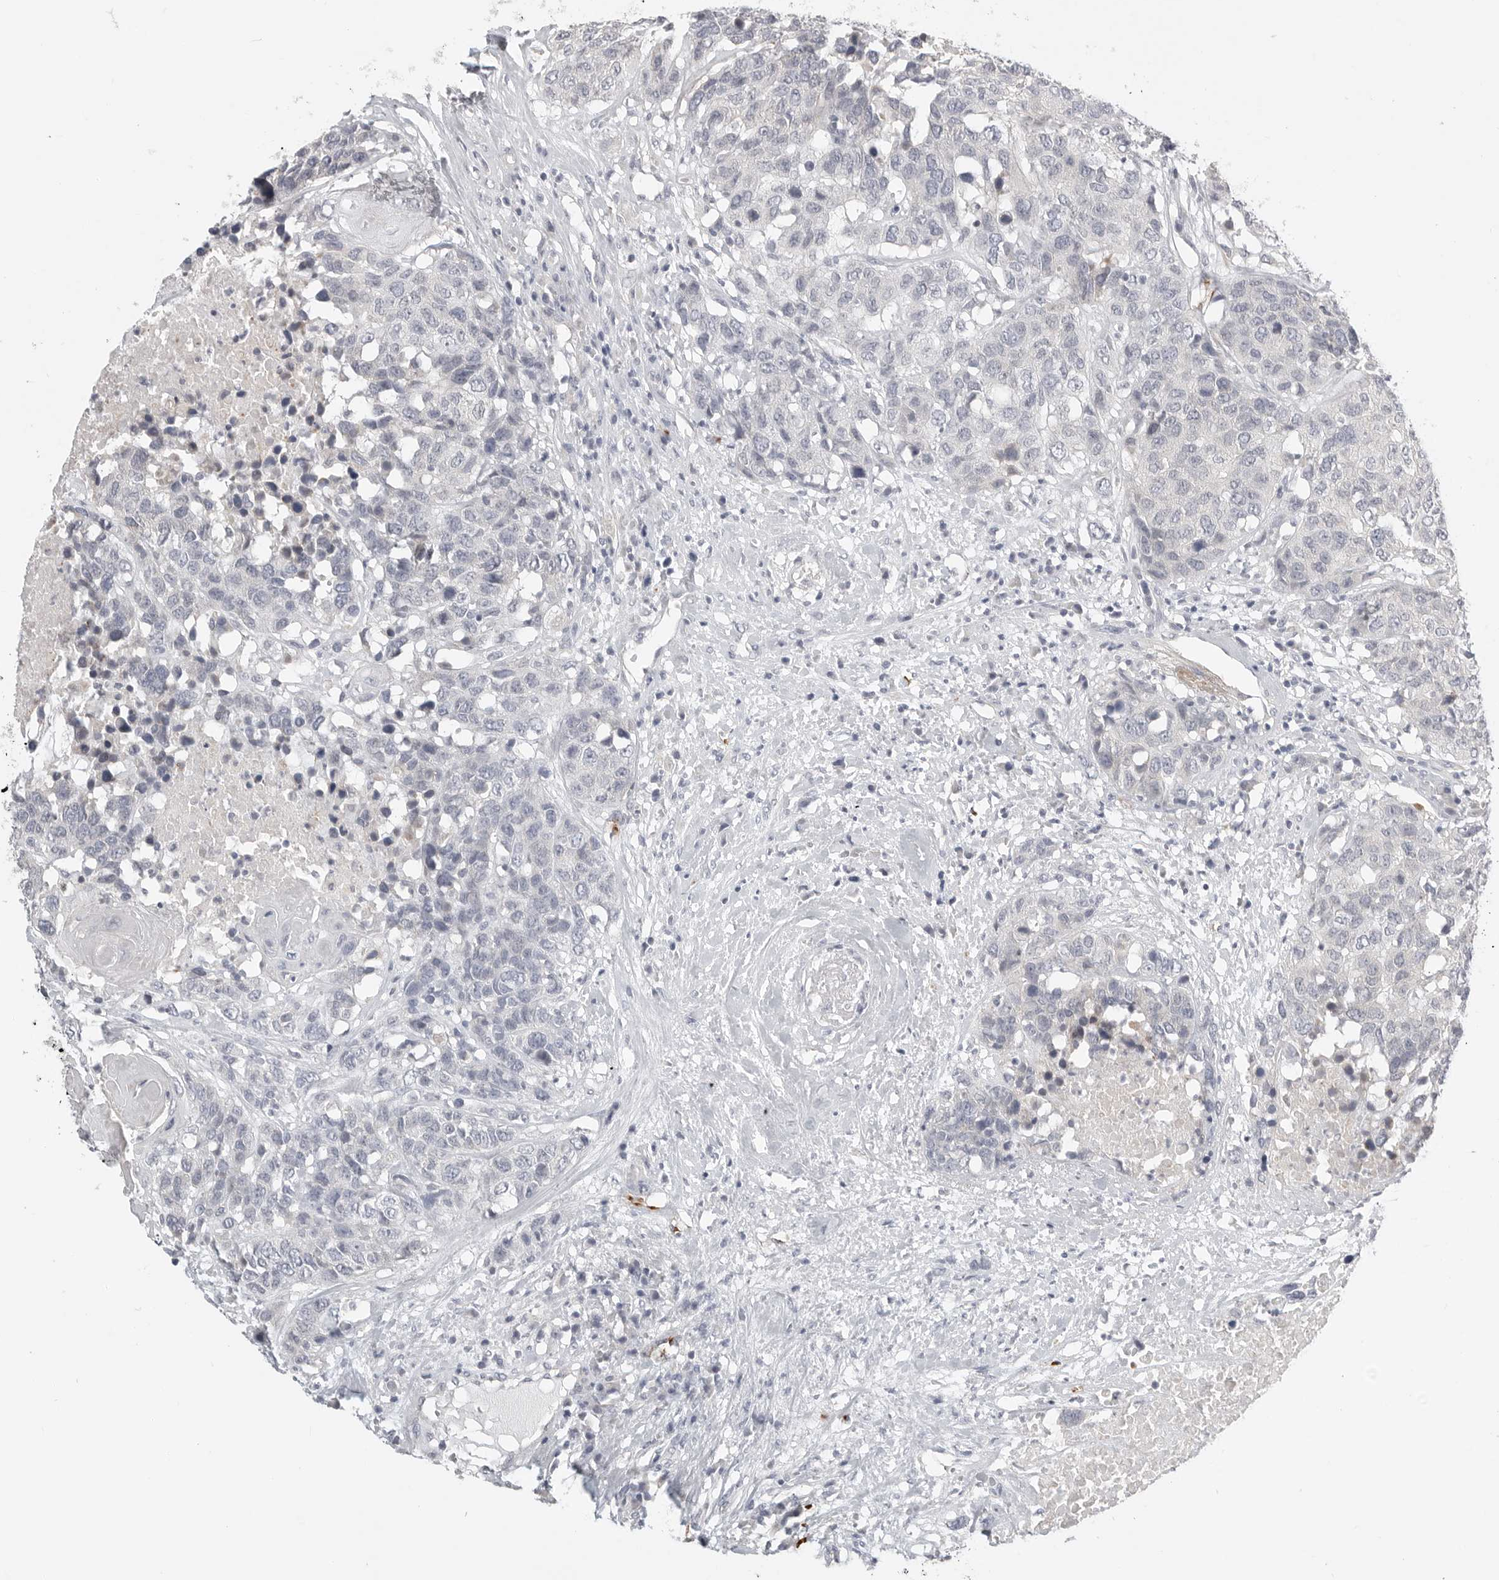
{"staining": {"intensity": "negative", "quantity": "none", "location": "none"}, "tissue": "head and neck cancer", "cell_type": "Tumor cells", "image_type": "cancer", "snomed": [{"axis": "morphology", "description": "Squamous cell carcinoma, NOS"}, {"axis": "topography", "description": "Head-Neck"}], "caption": "Immunohistochemistry photomicrograph of head and neck cancer stained for a protein (brown), which demonstrates no expression in tumor cells.", "gene": "STAB2", "patient": {"sex": "male", "age": 66}}